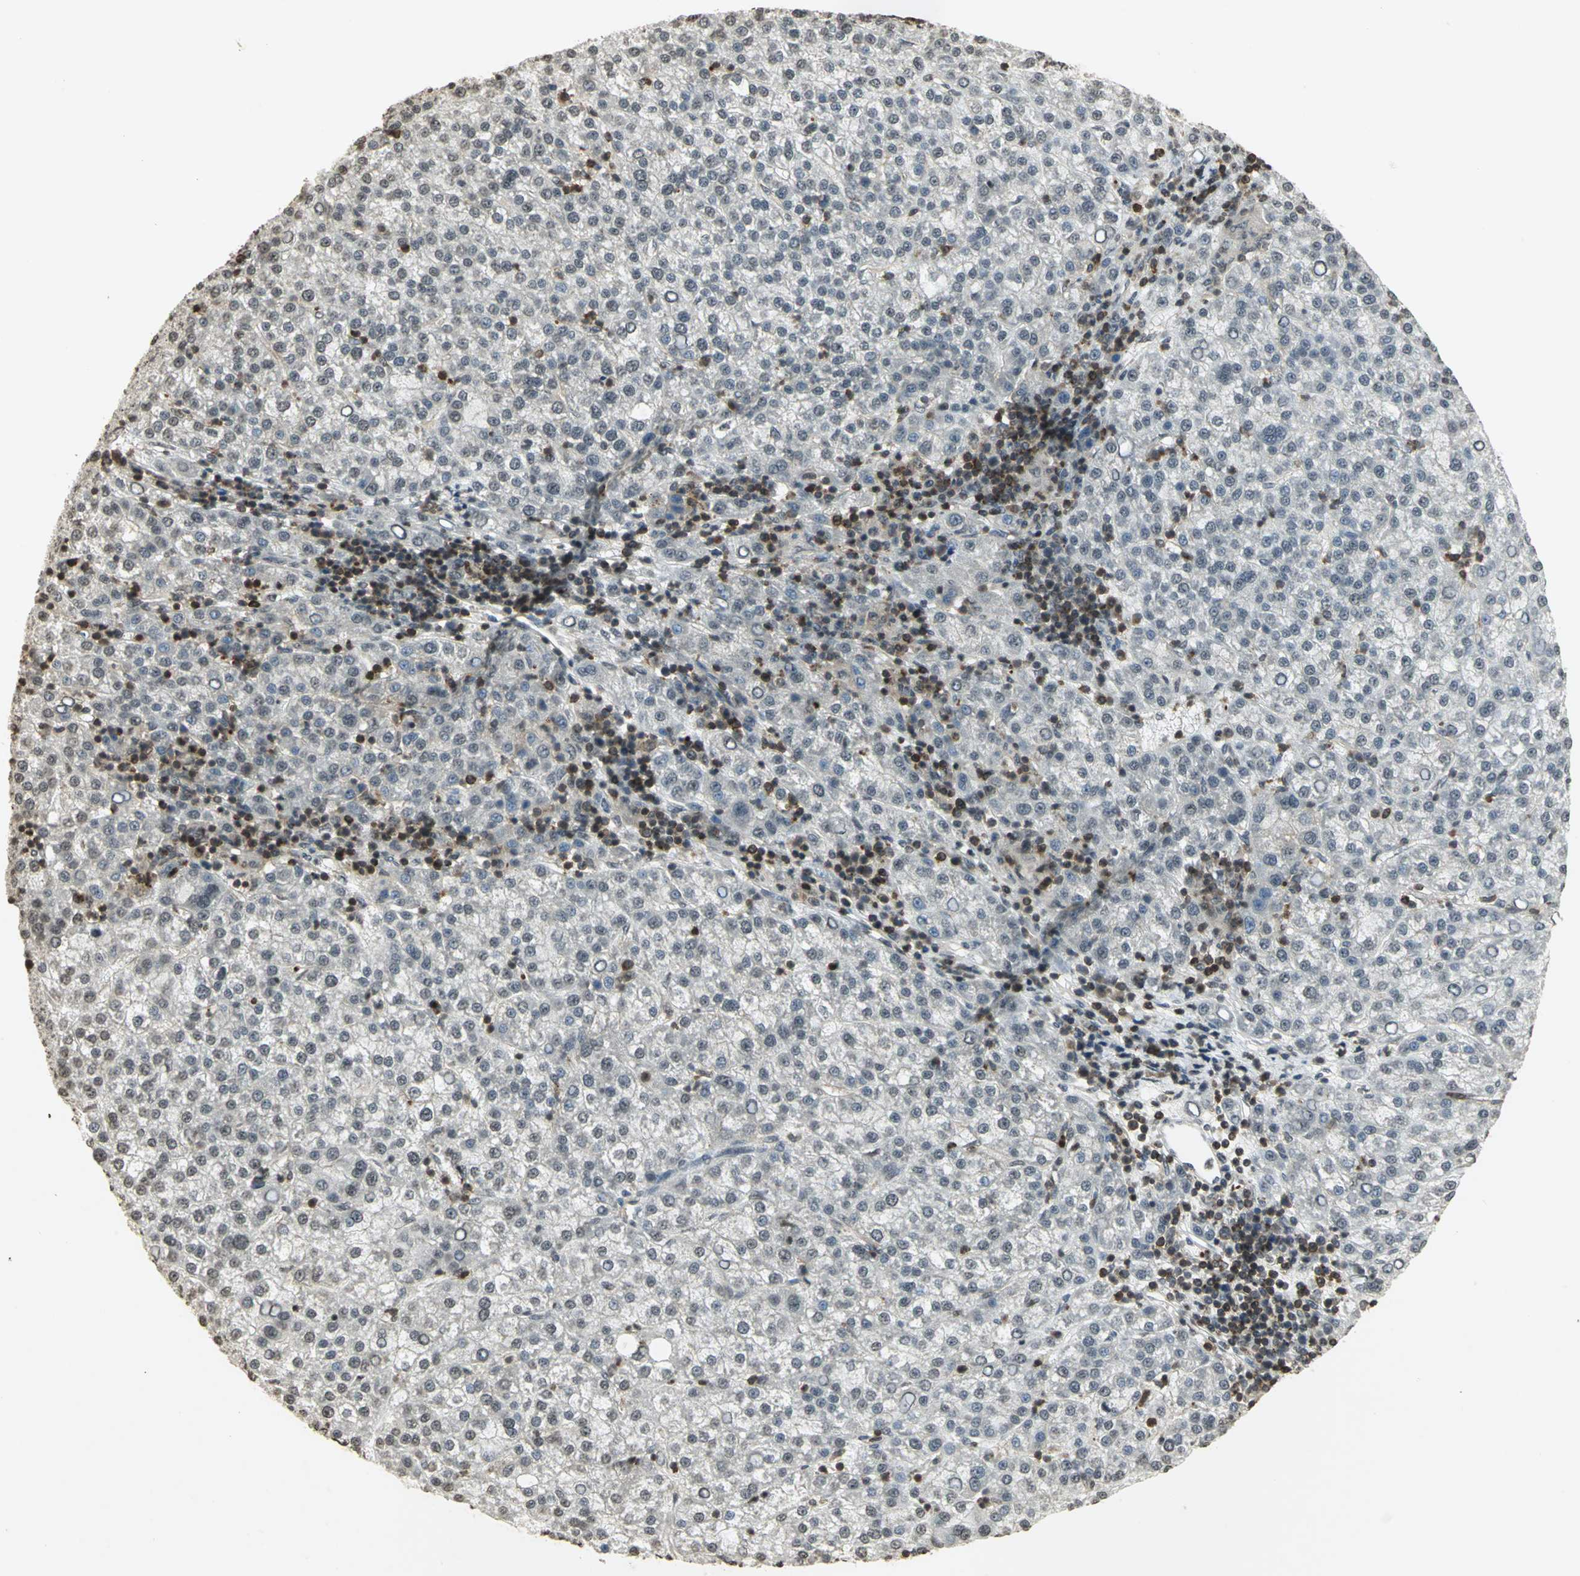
{"staining": {"intensity": "negative", "quantity": "none", "location": "none"}, "tissue": "liver cancer", "cell_type": "Tumor cells", "image_type": "cancer", "snomed": [{"axis": "morphology", "description": "Carcinoma, Hepatocellular, NOS"}, {"axis": "topography", "description": "Liver"}], "caption": "The IHC histopathology image has no significant expression in tumor cells of hepatocellular carcinoma (liver) tissue.", "gene": "IL16", "patient": {"sex": "female", "age": 58}}